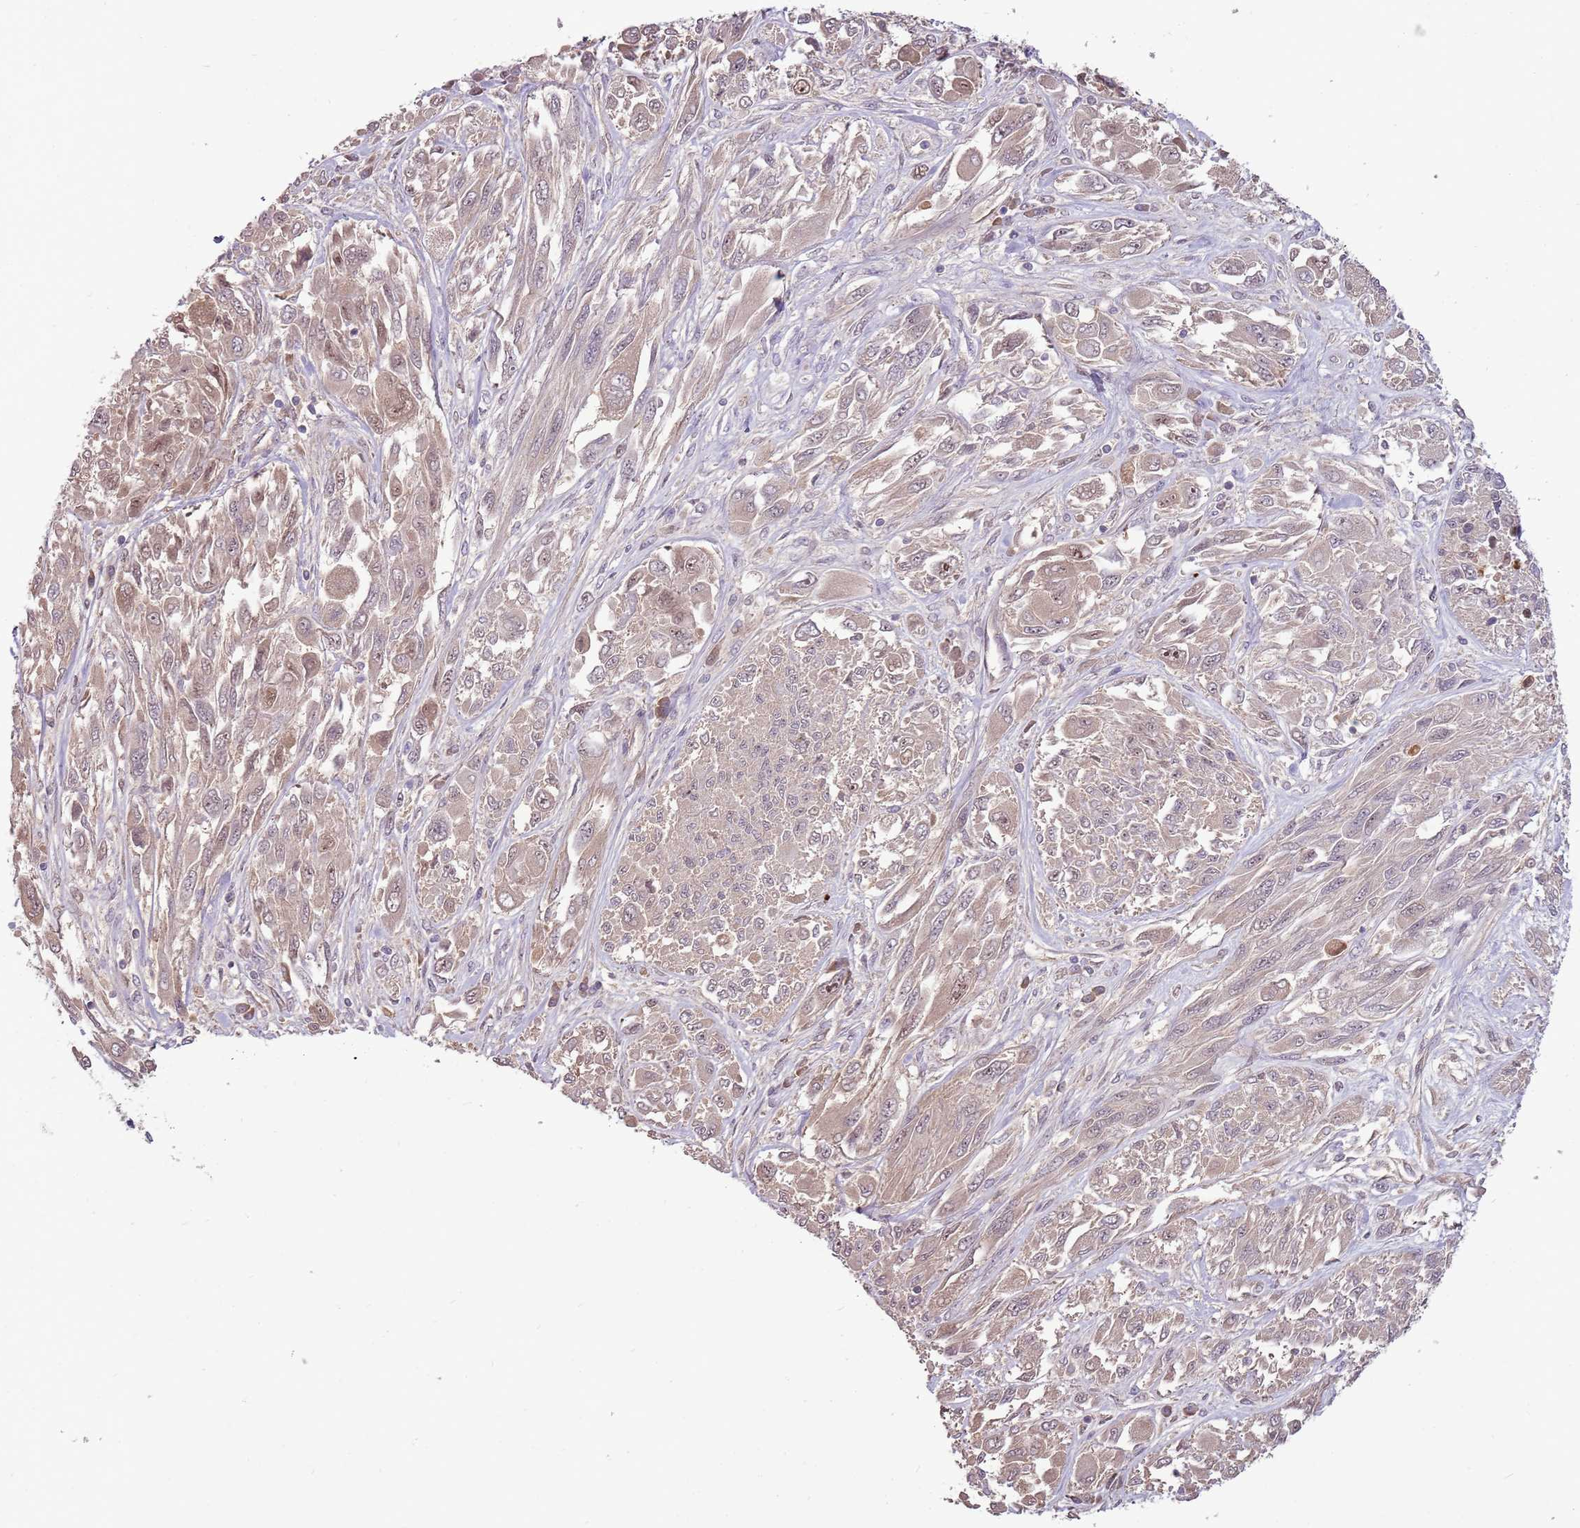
{"staining": {"intensity": "weak", "quantity": "25%-75%", "location": "cytoplasmic/membranous,nuclear"}, "tissue": "melanoma", "cell_type": "Tumor cells", "image_type": "cancer", "snomed": [{"axis": "morphology", "description": "Malignant melanoma, NOS"}, {"axis": "topography", "description": "Skin"}], "caption": "The image reveals staining of melanoma, revealing weak cytoplasmic/membranous and nuclear protein staining (brown color) within tumor cells.", "gene": "NBPF6", "patient": {"sex": "female", "age": 91}}